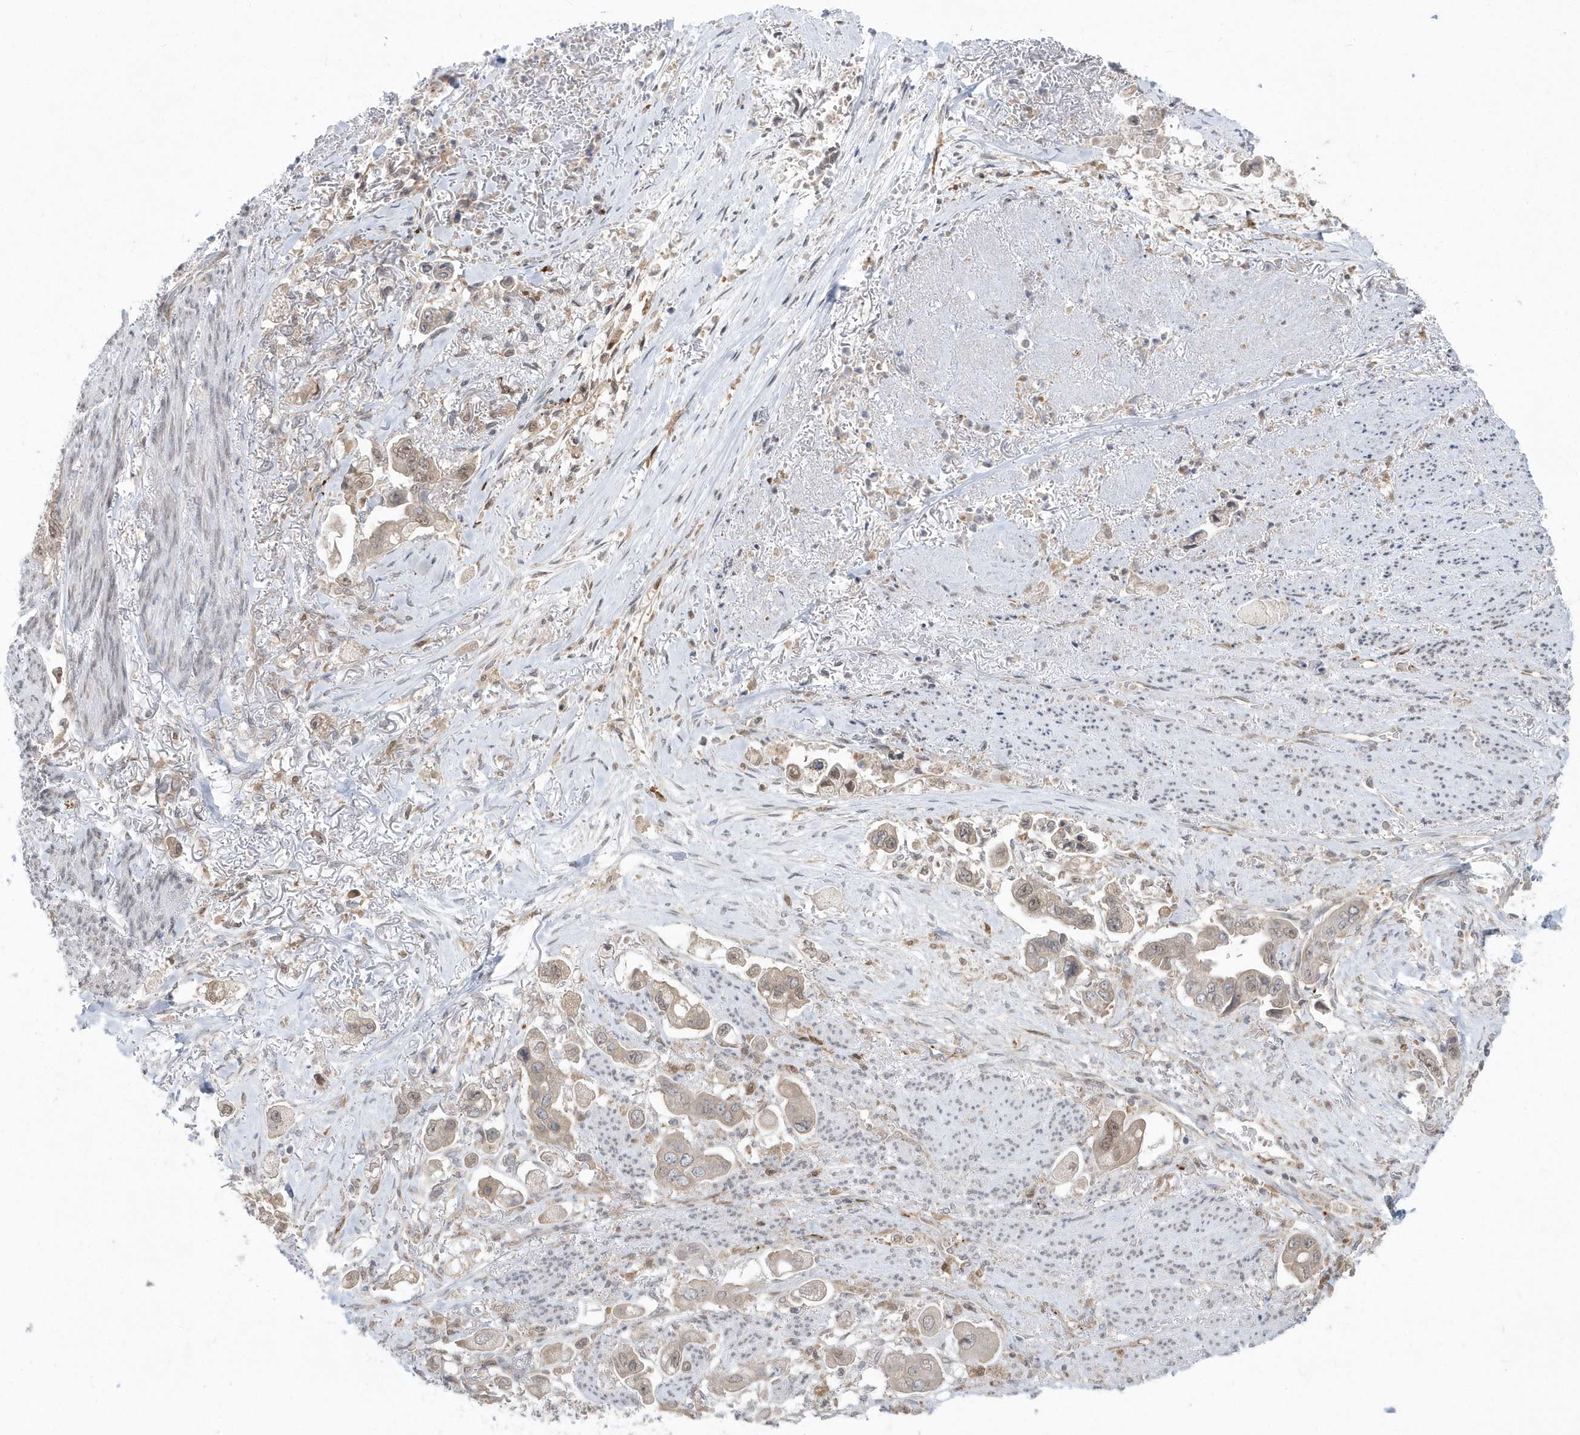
{"staining": {"intensity": "weak", "quantity": "25%-75%", "location": "nuclear"}, "tissue": "stomach cancer", "cell_type": "Tumor cells", "image_type": "cancer", "snomed": [{"axis": "morphology", "description": "Adenocarcinoma, NOS"}, {"axis": "topography", "description": "Stomach"}], "caption": "A high-resolution image shows immunohistochemistry staining of adenocarcinoma (stomach), which demonstrates weak nuclear positivity in approximately 25%-75% of tumor cells.", "gene": "DHX57", "patient": {"sex": "male", "age": 62}}